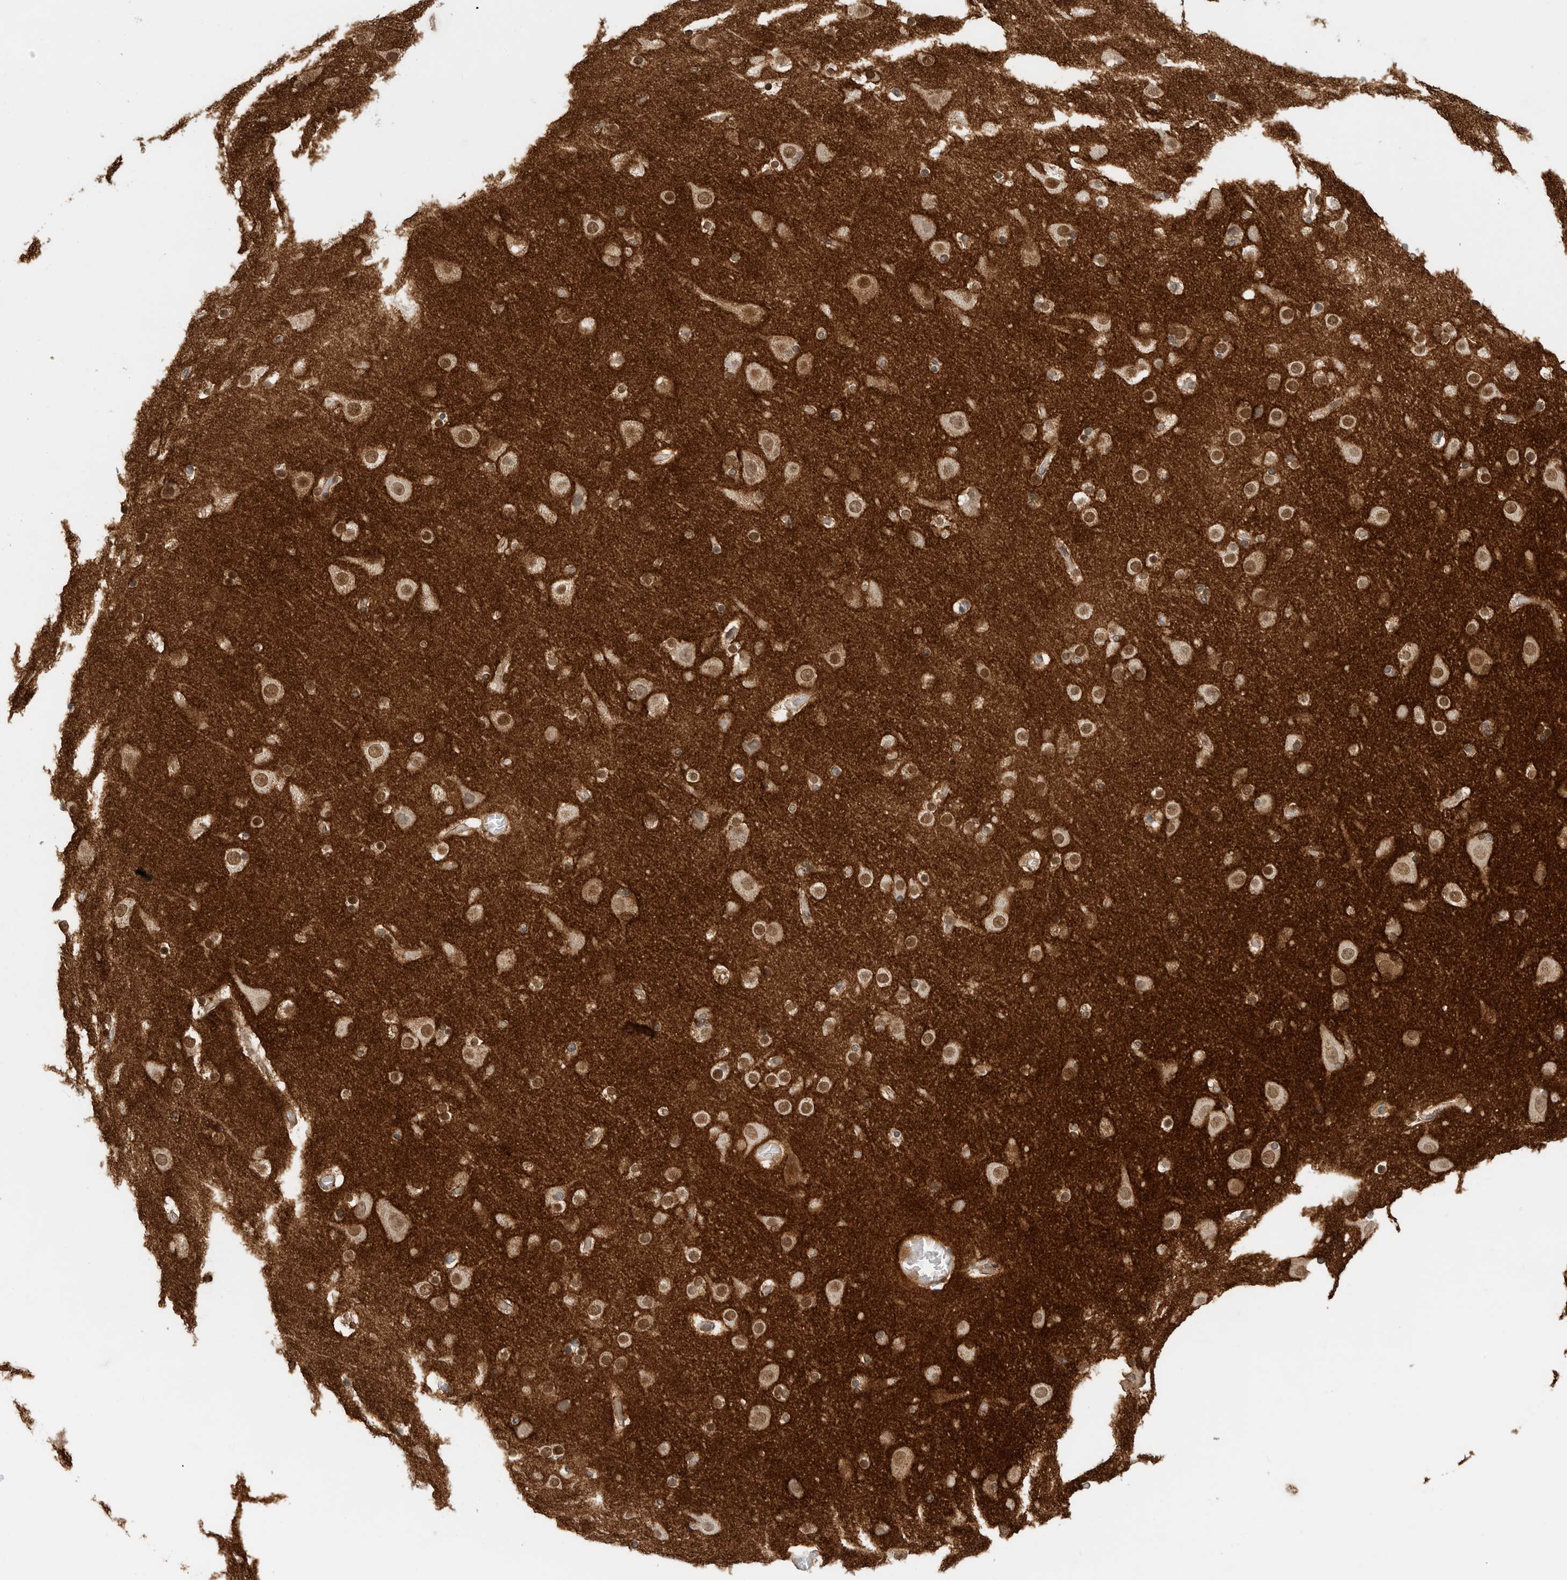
{"staining": {"intensity": "weak", "quantity": ">75%", "location": "cytoplasmic/membranous"}, "tissue": "cerebral cortex", "cell_type": "Endothelial cells", "image_type": "normal", "snomed": [{"axis": "morphology", "description": "Normal tissue, NOS"}, {"axis": "topography", "description": "Cerebral cortex"}], "caption": "Endothelial cells show low levels of weak cytoplasmic/membranous expression in approximately >75% of cells in benign cerebral cortex.", "gene": "BCAN", "patient": {"sex": "male", "age": 57}}